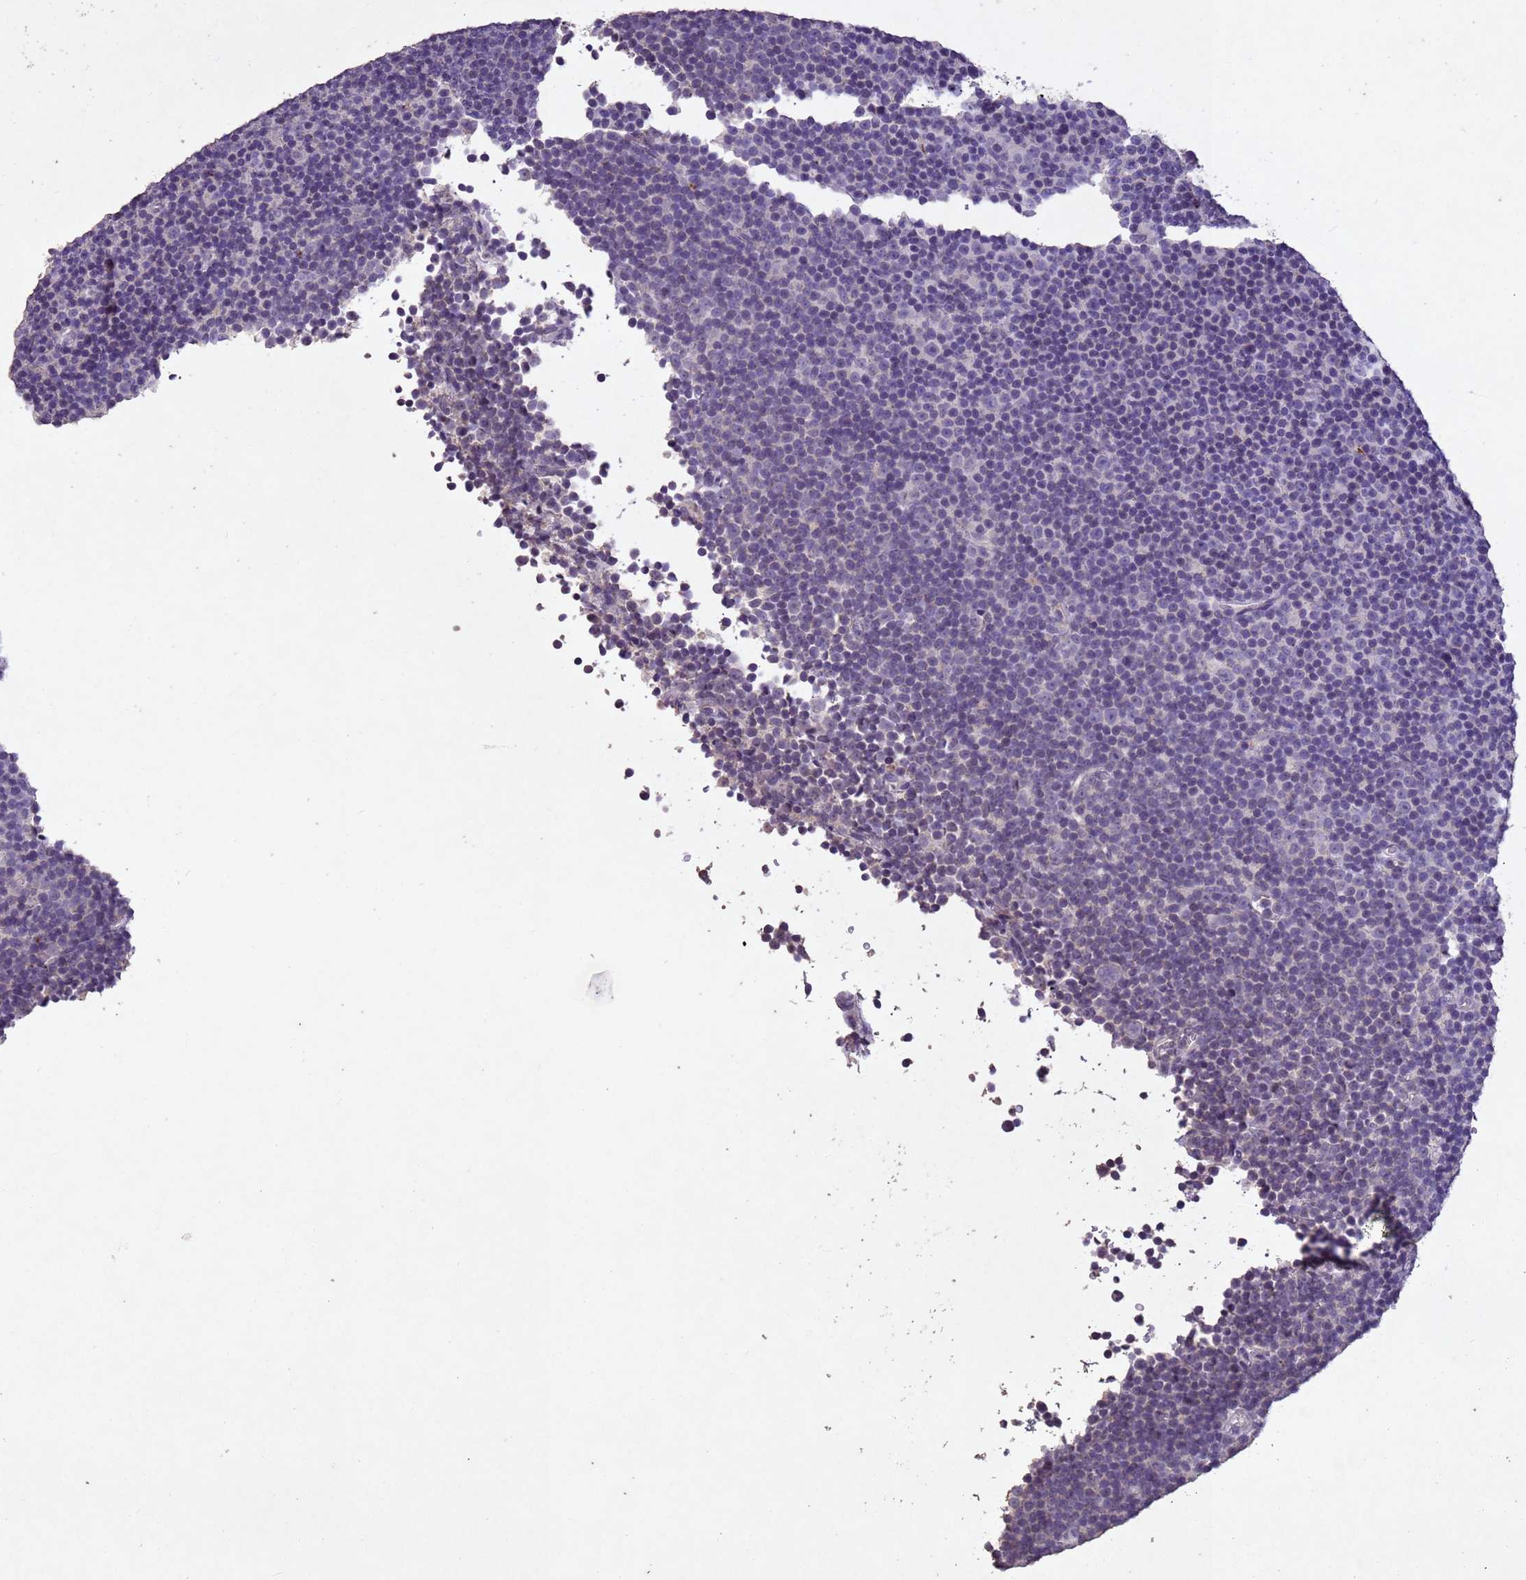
{"staining": {"intensity": "negative", "quantity": "none", "location": "none"}, "tissue": "lymphoma", "cell_type": "Tumor cells", "image_type": "cancer", "snomed": [{"axis": "morphology", "description": "Malignant lymphoma, non-Hodgkin's type, Low grade"}, {"axis": "topography", "description": "Lymph node"}], "caption": "The histopathology image reveals no significant expression in tumor cells of low-grade malignant lymphoma, non-Hodgkin's type.", "gene": "NLRP11", "patient": {"sex": "female", "age": 67}}